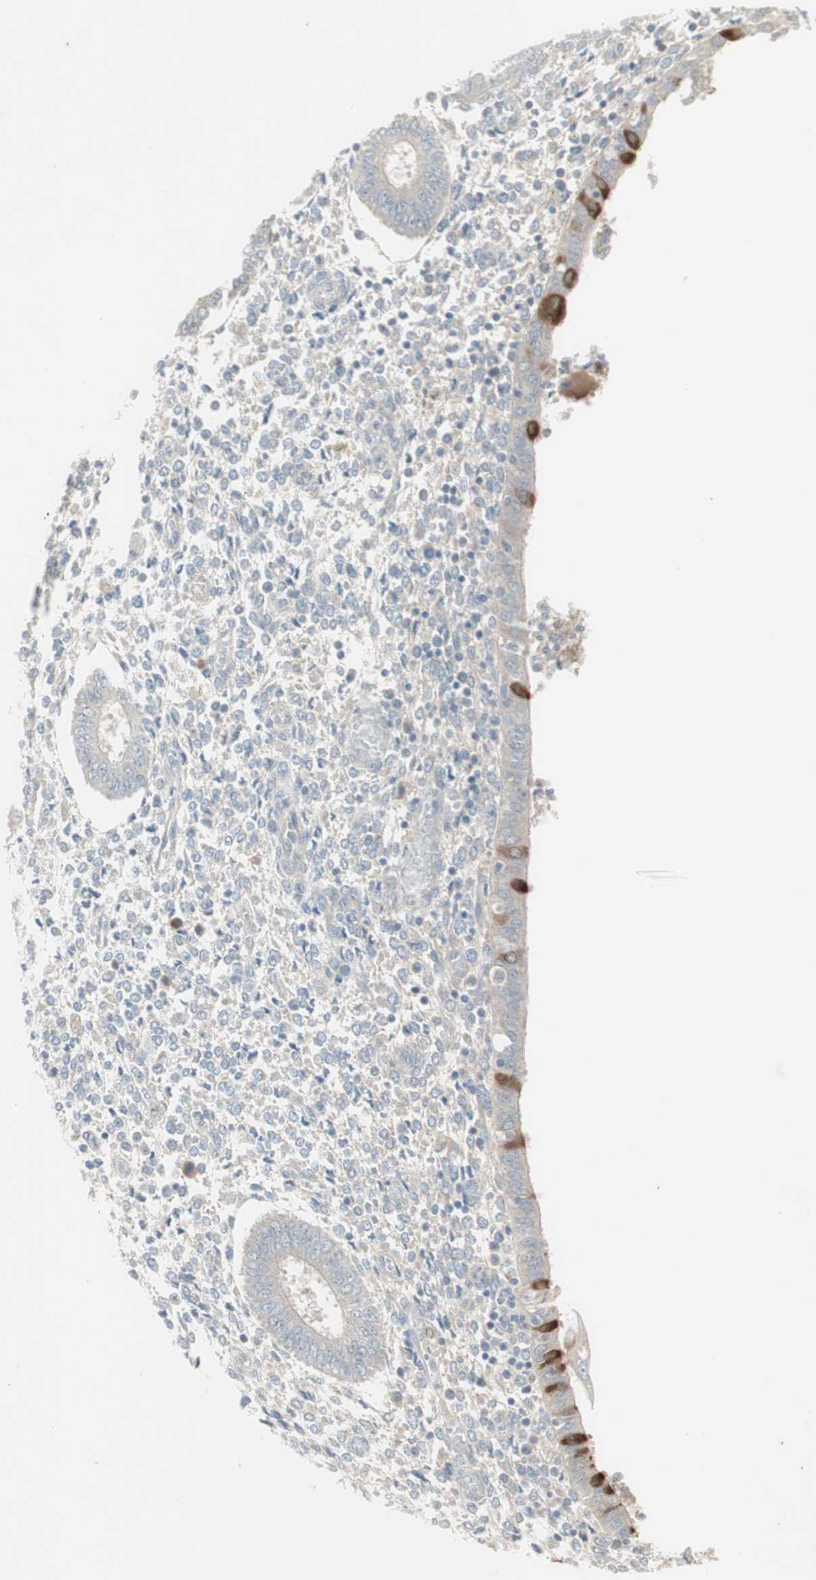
{"staining": {"intensity": "negative", "quantity": "none", "location": "none"}, "tissue": "endometrium", "cell_type": "Cells in endometrial stroma", "image_type": "normal", "snomed": [{"axis": "morphology", "description": "Normal tissue, NOS"}, {"axis": "topography", "description": "Endometrium"}], "caption": "High magnification brightfield microscopy of benign endometrium stained with DAB (brown) and counterstained with hematoxylin (blue): cells in endometrial stroma show no significant staining. (Brightfield microscopy of DAB (3,3'-diaminobenzidine) immunohistochemistry at high magnification).", "gene": "MAPRE3", "patient": {"sex": "female", "age": 35}}